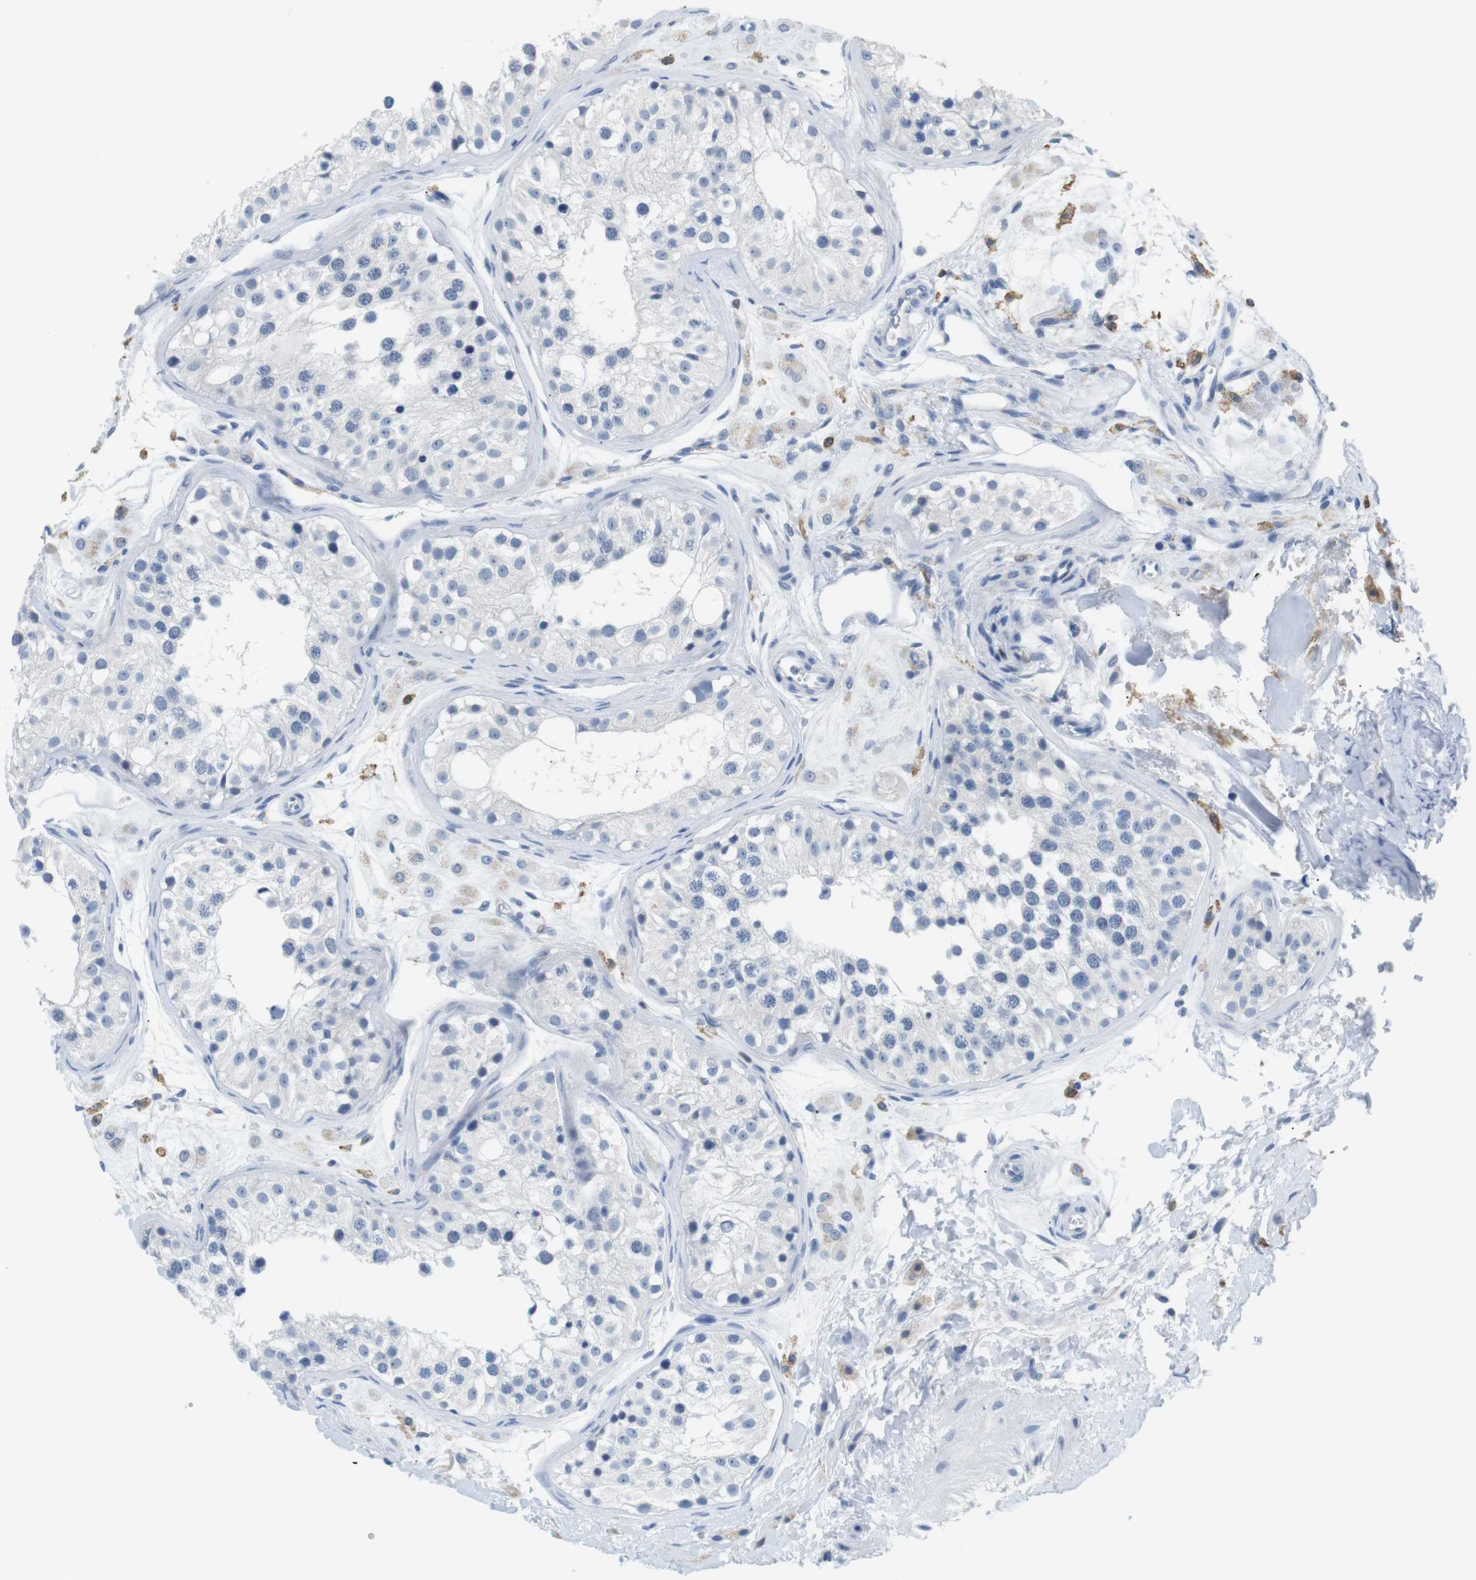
{"staining": {"intensity": "negative", "quantity": "none", "location": "none"}, "tissue": "testis", "cell_type": "Cells in seminiferous ducts", "image_type": "normal", "snomed": [{"axis": "morphology", "description": "Normal tissue, NOS"}, {"axis": "morphology", "description": "Adenocarcinoma, metastatic, NOS"}, {"axis": "topography", "description": "Testis"}], "caption": "Protein analysis of unremarkable testis demonstrates no significant positivity in cells in seminiferous ducts. Brightfield microscopy of immunohistochemistry stained with DAB (3,3'-diaminobenzidine) (brown) and hematoxylin (blue), captured at high magnification.", "gene": "FCGRT", "patient": {"sex": "male", "age": 26}}